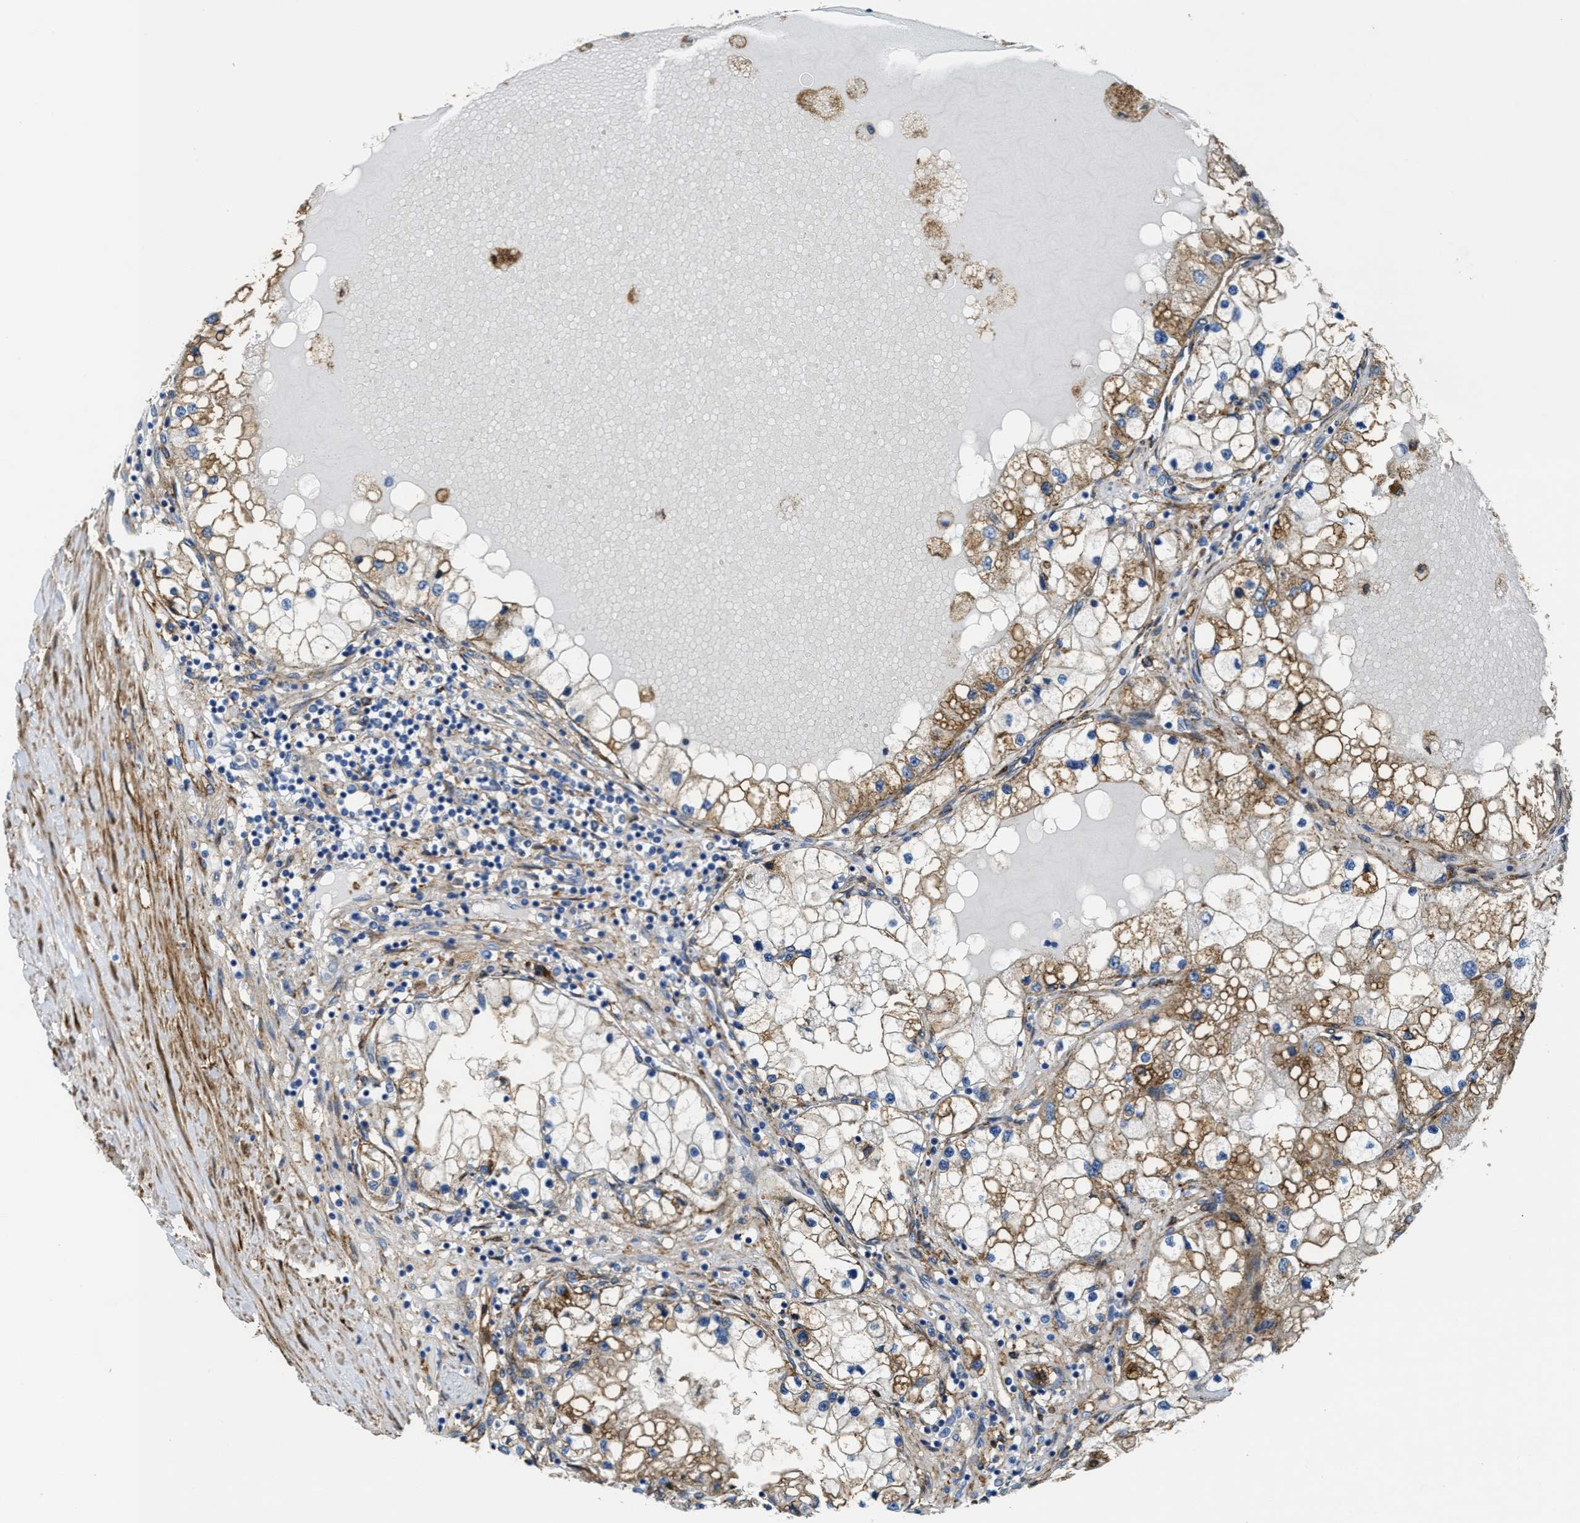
{"staining": {"intensity": "moderate", "quantity": ">75%", "location": "cytoplasmic/membranous"}, "tissue": "renal cancer", "cell_type": "Tumor cells", "image_type": "cancer", "snomed": [{"axis": "morphology", "description": "Adenocarcinoma, NOS"}, {"axis": "topography", "description": "Kidney"}], "caption": "Protein staining of adenocarcinoma (renal) tissue exhibits moderate cytoplasmic/membranous expression in about >75% of tumor cells. Using DAB (brown) and hematoxylin (blue) stains, captured at high magnification using brightfield microscopy.", "gene": "NAB1", "patient": {"sex": "male", "age": 68}}